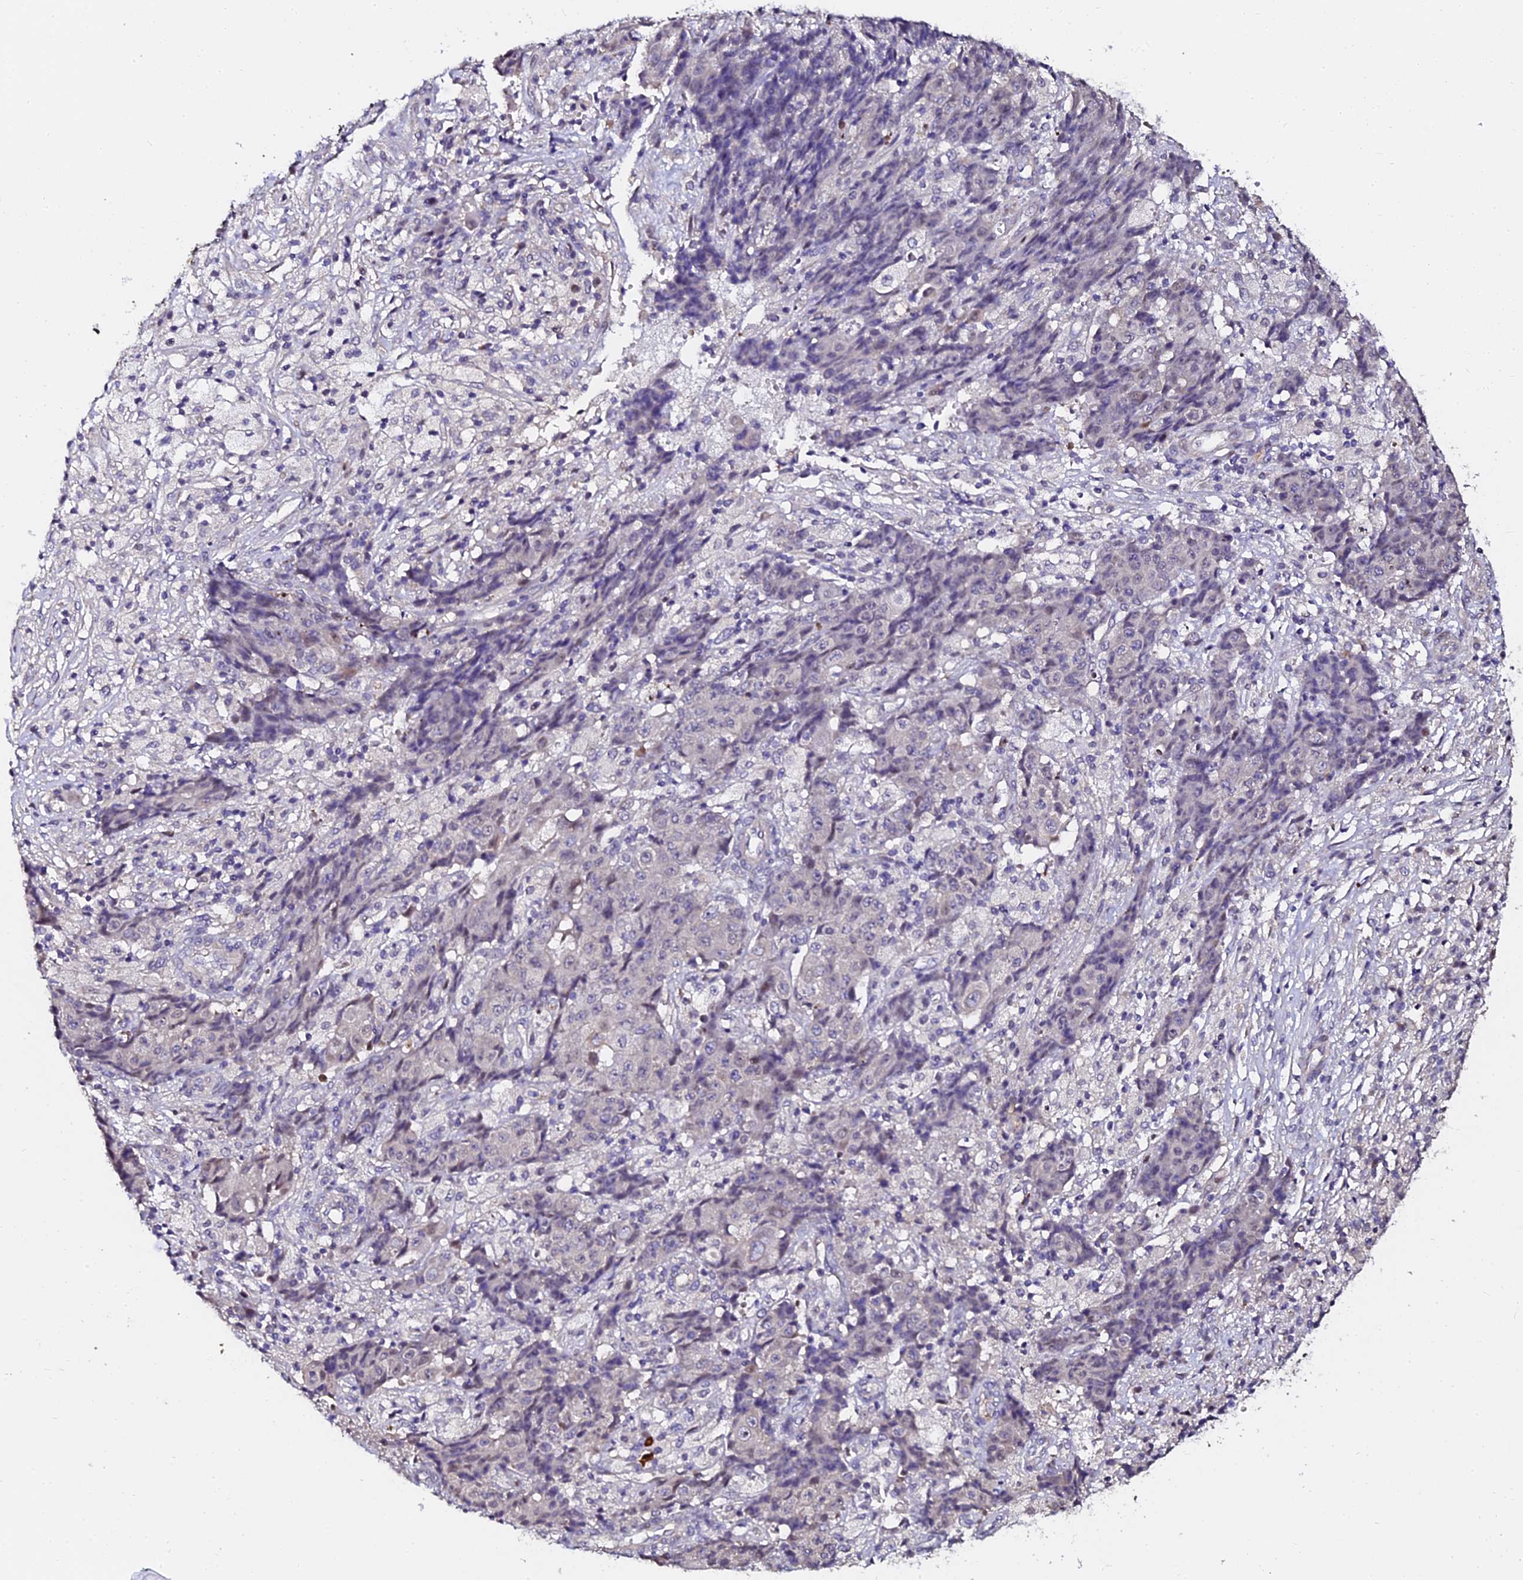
{"staining": {"intensity": "negative", "quantity": "none", "location": "none"}, "tissue": "ovarian cancer", "cell_type": "Tumor cells", "image_type": "cancer", "snomed": [{"axis": "morphology", "description": "Carcinoma, endometroid"}, {"axis": "topography", "description": "Ovary"}], "caption": "Micrograph shows no significant protein expression in tumor cells of ovarian cancer (endometroid carcinoma). The staining is performed using DAB brown chromogen with nuclei counter-stained in using hematoxylin.", "gene": "GPN3", "patient": {"sex": "female", "age": 42}}